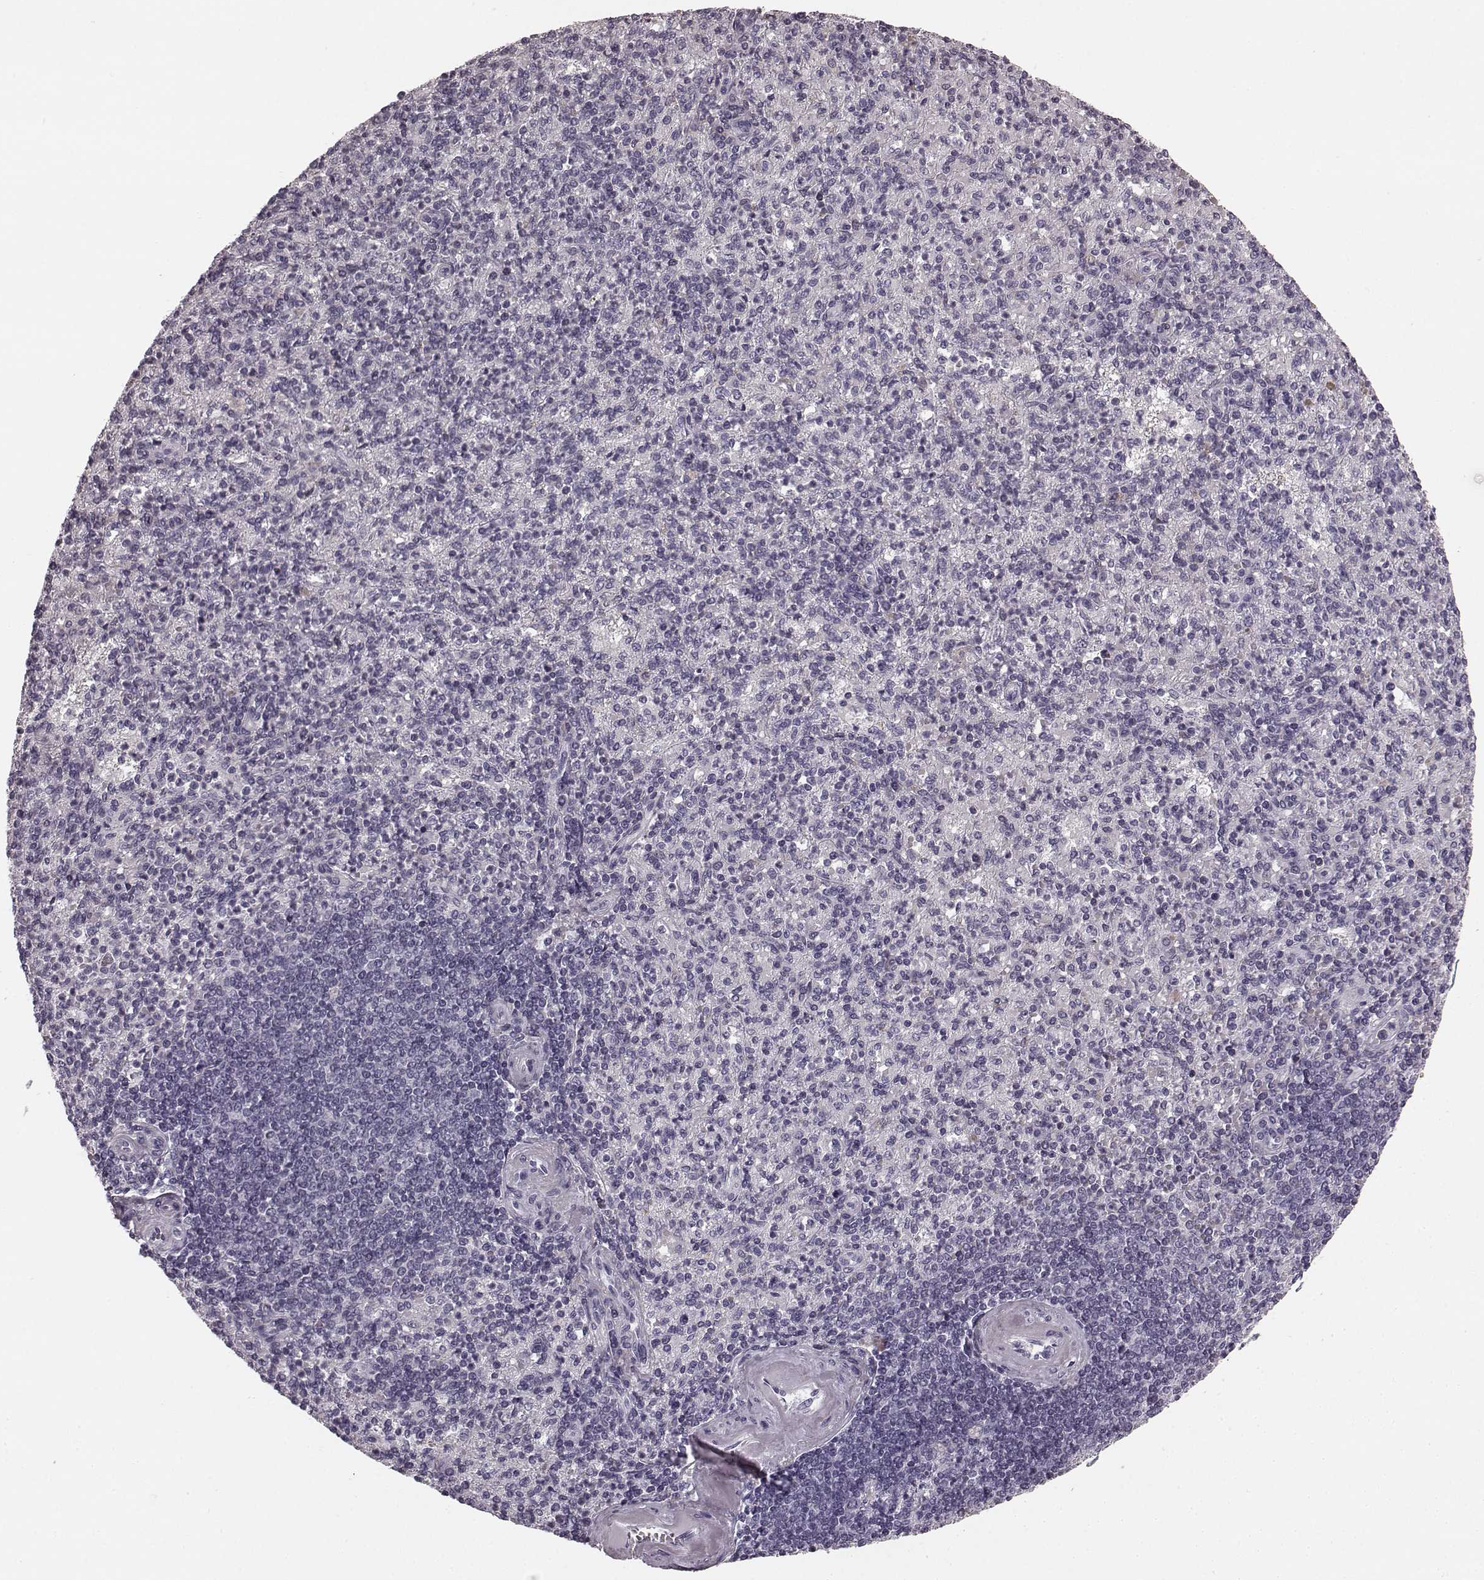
{"staining": {"intensity": "negative", "quantity": "none", "location": "none"}, "tissue": "spleen", "cell_type": "Cells in red pulp", "image_type": "normal", "snomed": [{"axis": "morphology", "description": "Normal tissue, NOS"}, {"axis": "topography", "description": "Spleen"}], "caption": "Immunohistochemistry (IHC) photomicrograph of normal spleen: spleen stained with DAB demonstrates no significant protein staining in cells in red pulp.", "gene": "TMPRSS15", "patient": {"sex": "female", "age": 74}}